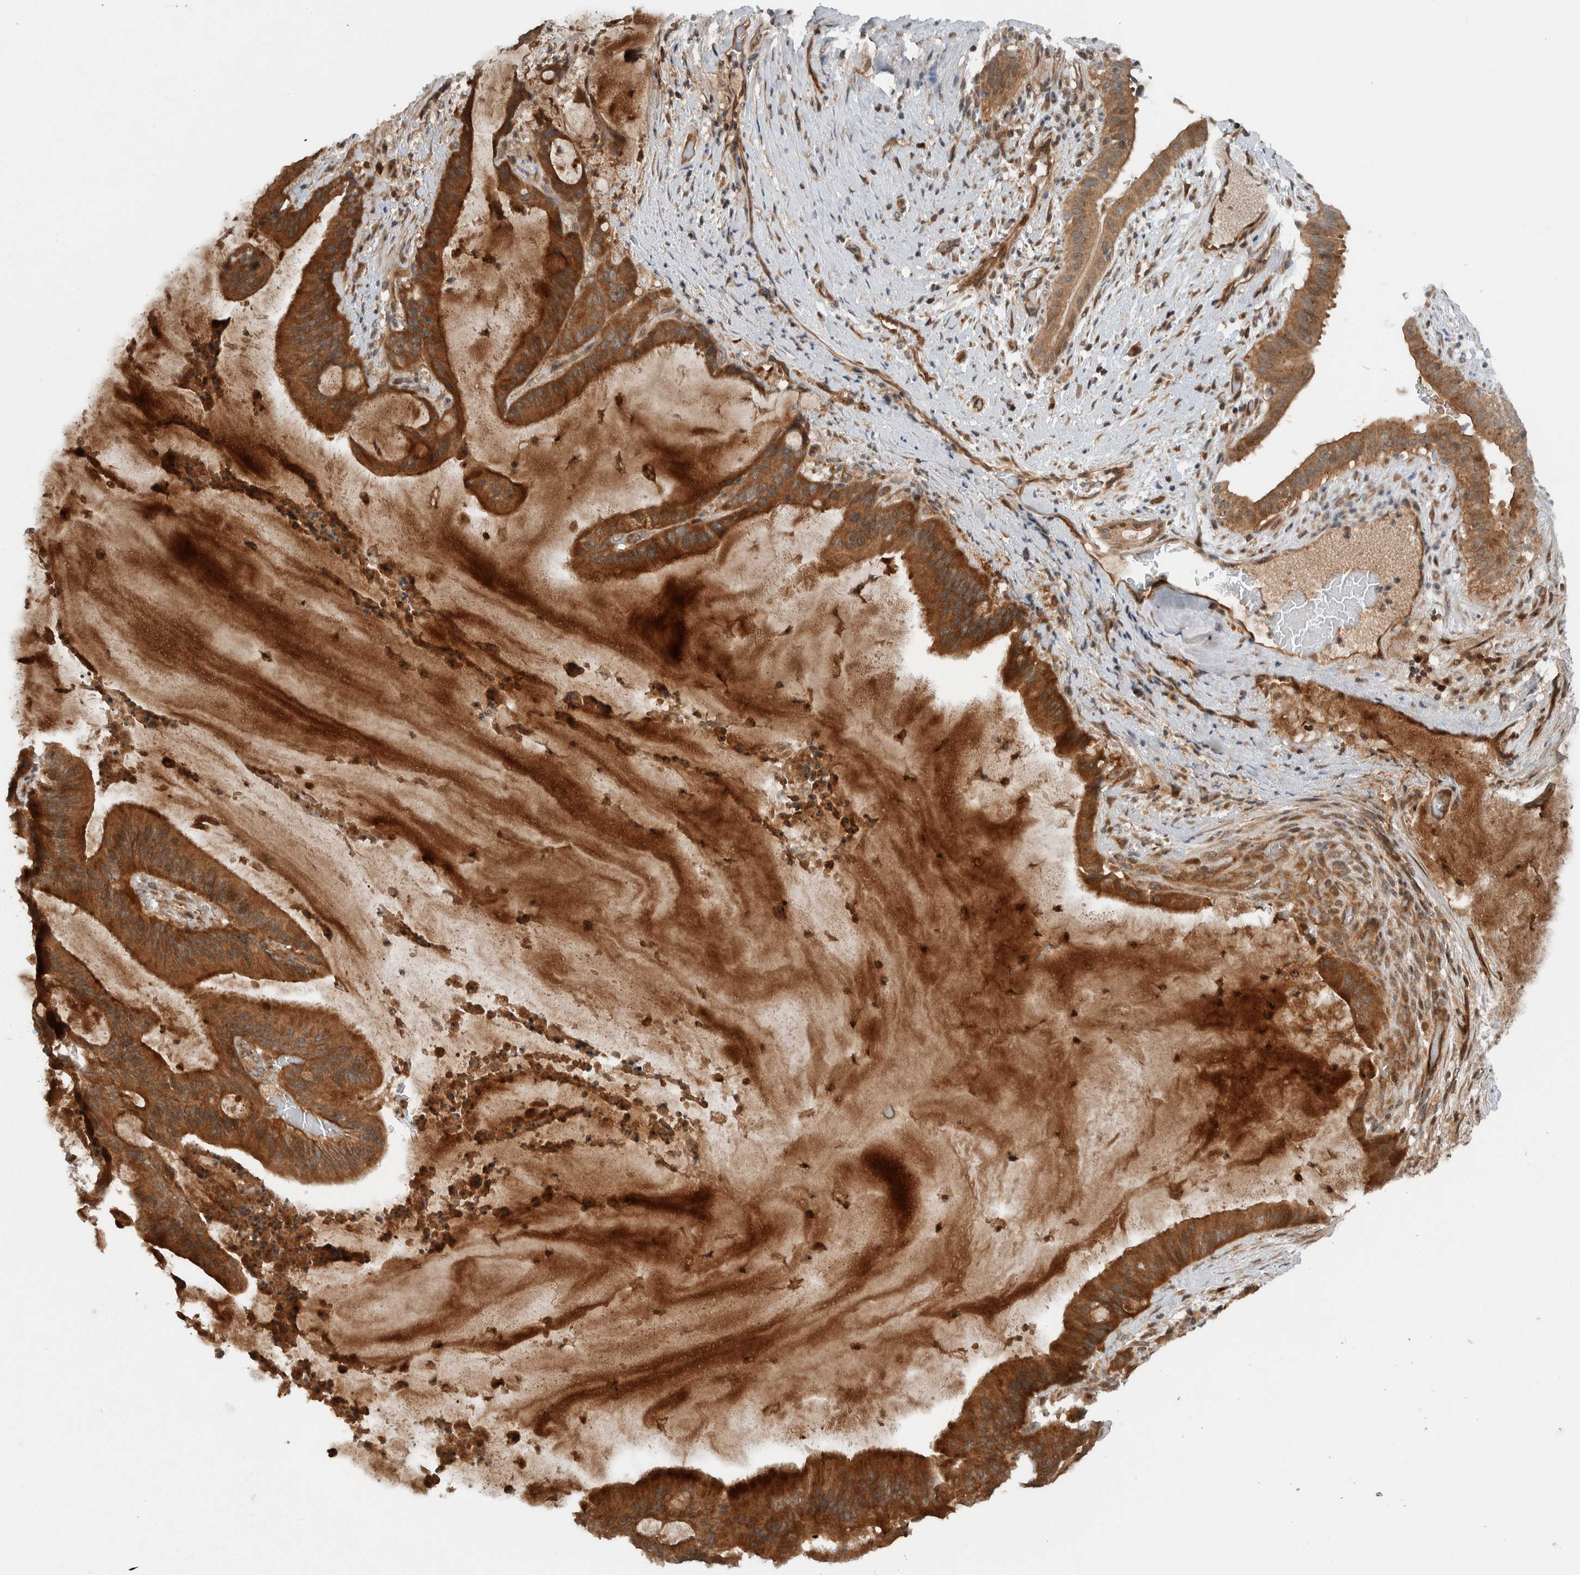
{"staining": {"intensity": "strong", "quantity": ">75%", "location": "cytoplasmic/membranous"}, "tissue": "liver cancer", "cell_type": "Tumor cells", "image_type": "cancer", "snomed": [{"axis": "morphology", "description": "Normal tissue, NOS"}, {"axis": "morphology", "description": "Cholangiocarcinoma"}, {"axis": "topography", "description": "Liver"}, {"axis": "topography", "description": "Peripheral nerve tissue"}], "caption": "Cholangiocarcinoma (liver) was stained to show a protein in brown. There is high levels of strong cytoplasmic/membranous positivity in approximately >75% of tumor cells.", "gene": "KLHL6", "patient": {"sex": "female", "age": 73}}